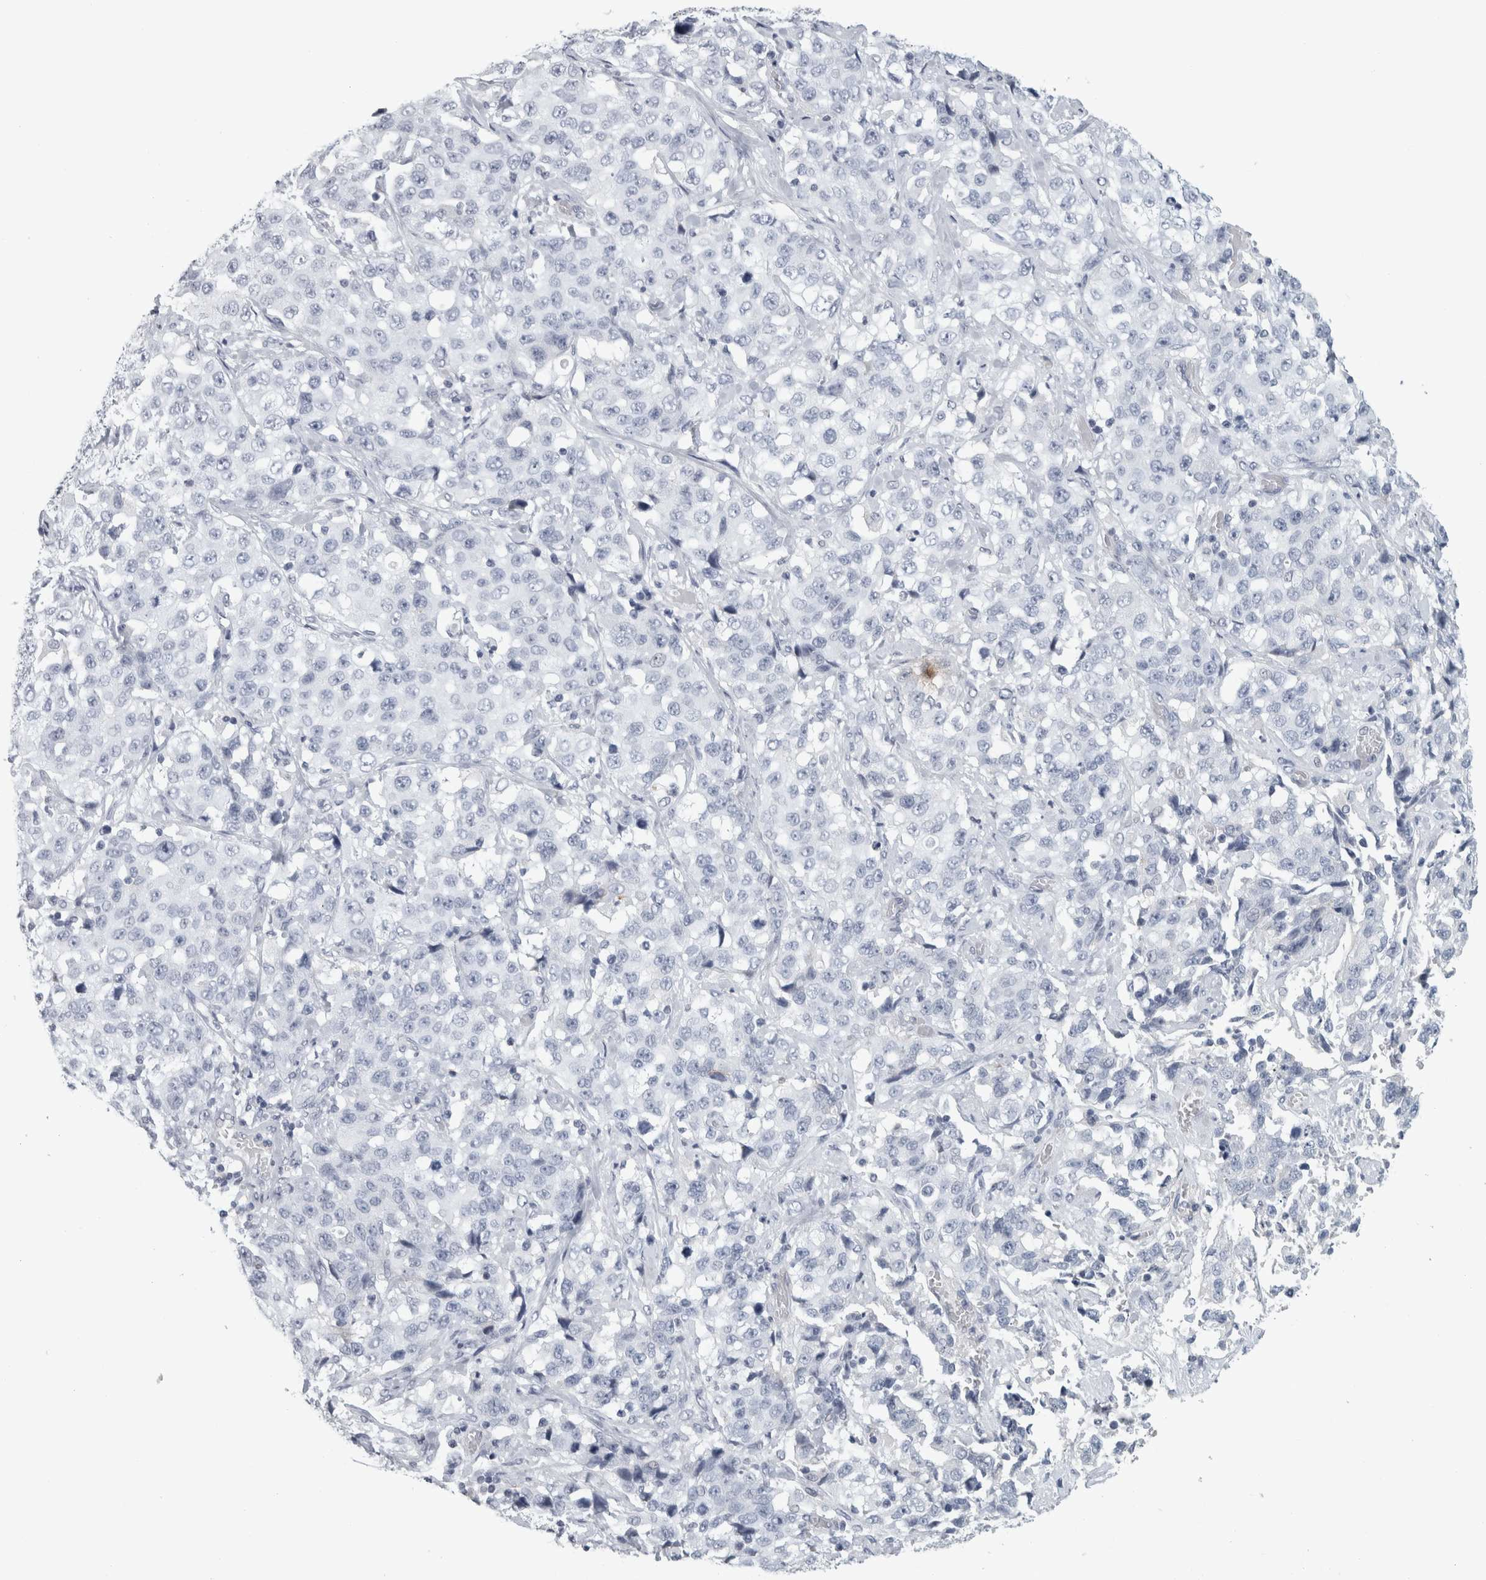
{"staining": {"intensity": "negative", "quantity": "none", "location": "none"}, "tissue": "stomach cancer", "cell_type": "Tumor cells", "image_type": "cancer", "snomed": [{"axis": "morphology", "description": "Normal tissue, NOS"}, {"axis": "morphology", "description": "Adenocarcinoma, NOS"}, {"axis": "topography", "description": "Stomach"}], "caption": "A micrograph of human stomach cancer is negative for staining in tumor cells. (DAB (3,3'-diaminobenzidine) immunohistochemistry (IHC) with hematoxylin counter stain).", "gene": "CPE", "patient": {"sex": "male", "age": 48}}